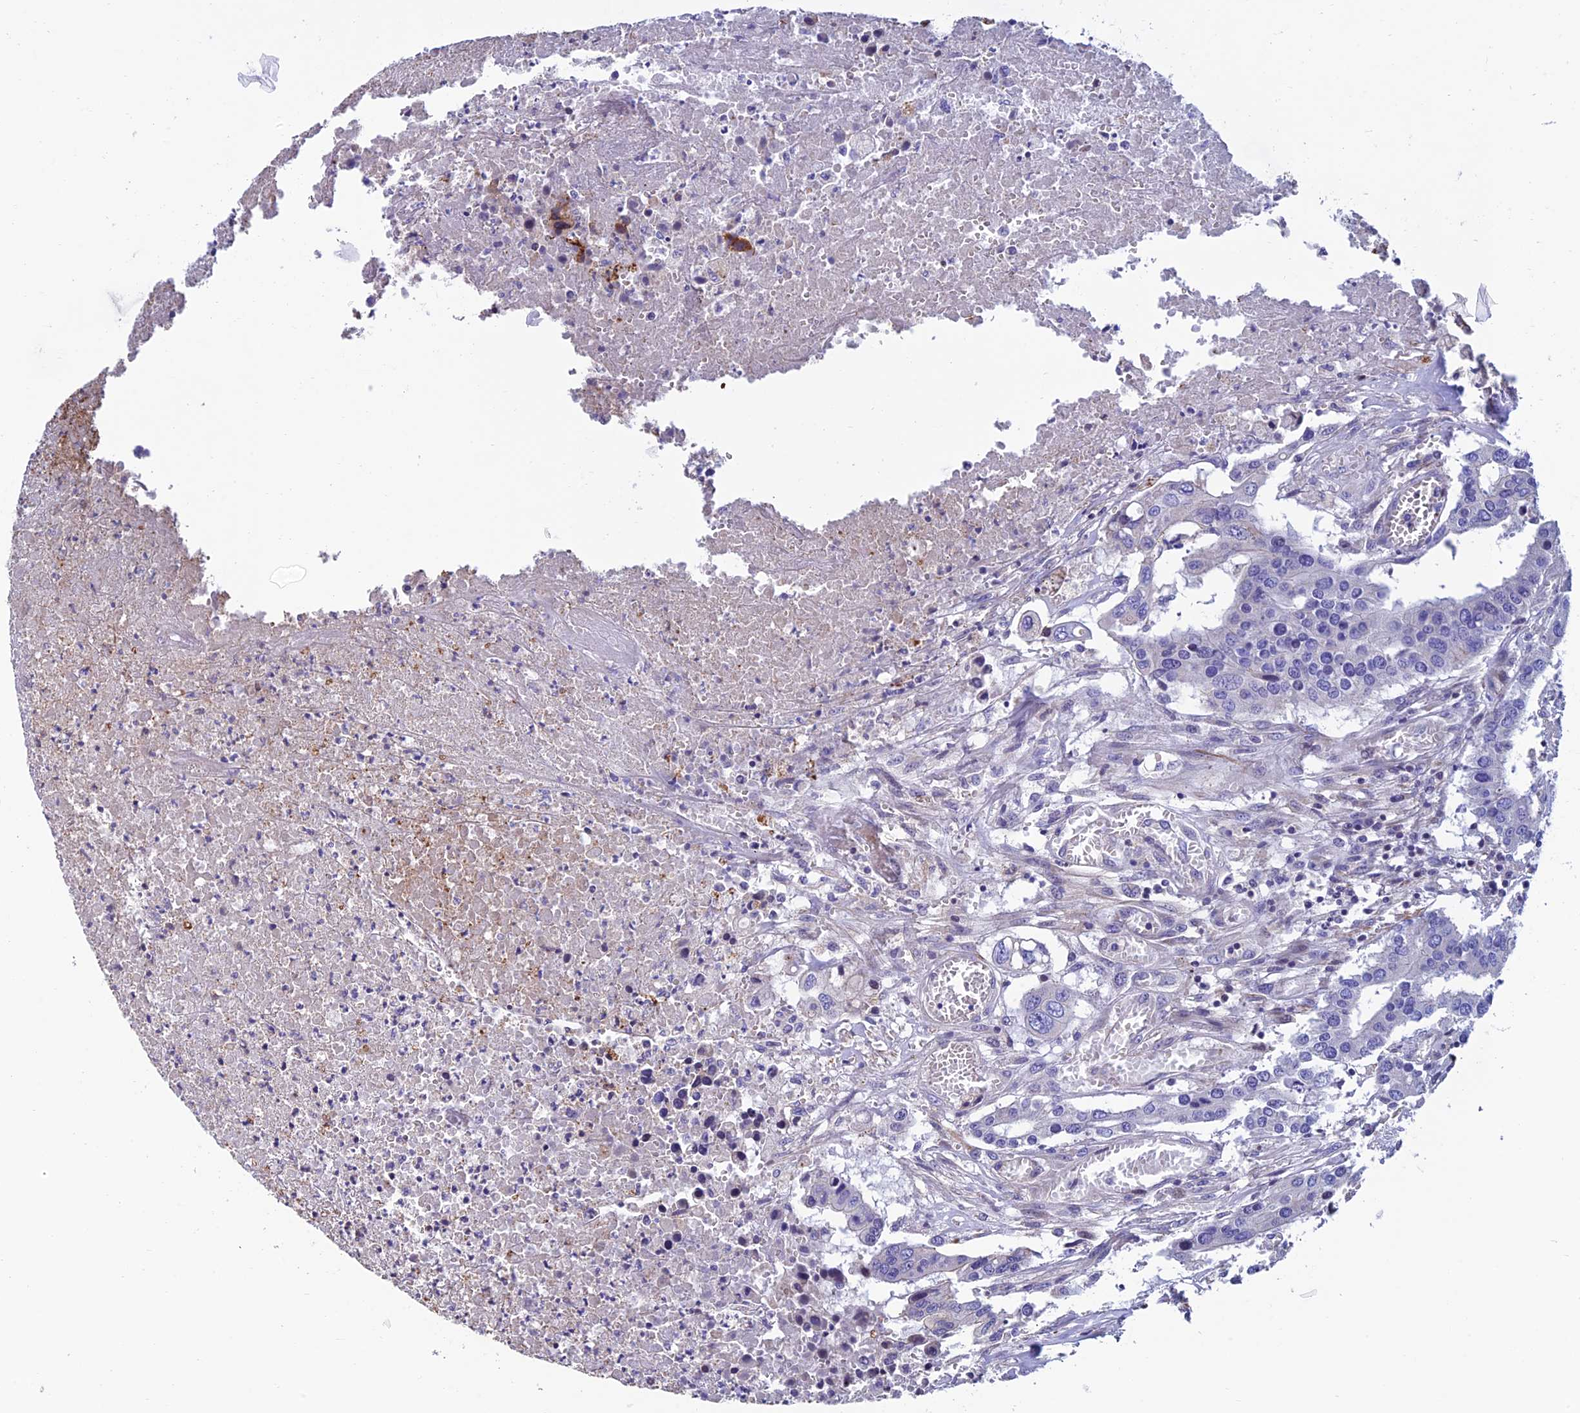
{"staining": {"intensity": "negative", "quantity": "none", "location": "none"}, "tissue": "colorectal cancer", "cell_type": "Tumor cells", "image_type": "cancer", "snomed": [{"axis": "morphology", "description": "Adenocarcinoma, NOS"}, {"axis": "topography", "description": "Colon"}], "caption": "This is an immunohistochemistry histopathology image of human colorectal adenocarcinoma. There is no positivity in tumor cells.", "gene": "FAM178B", "patient": {"sex": "male", "age": 77}}